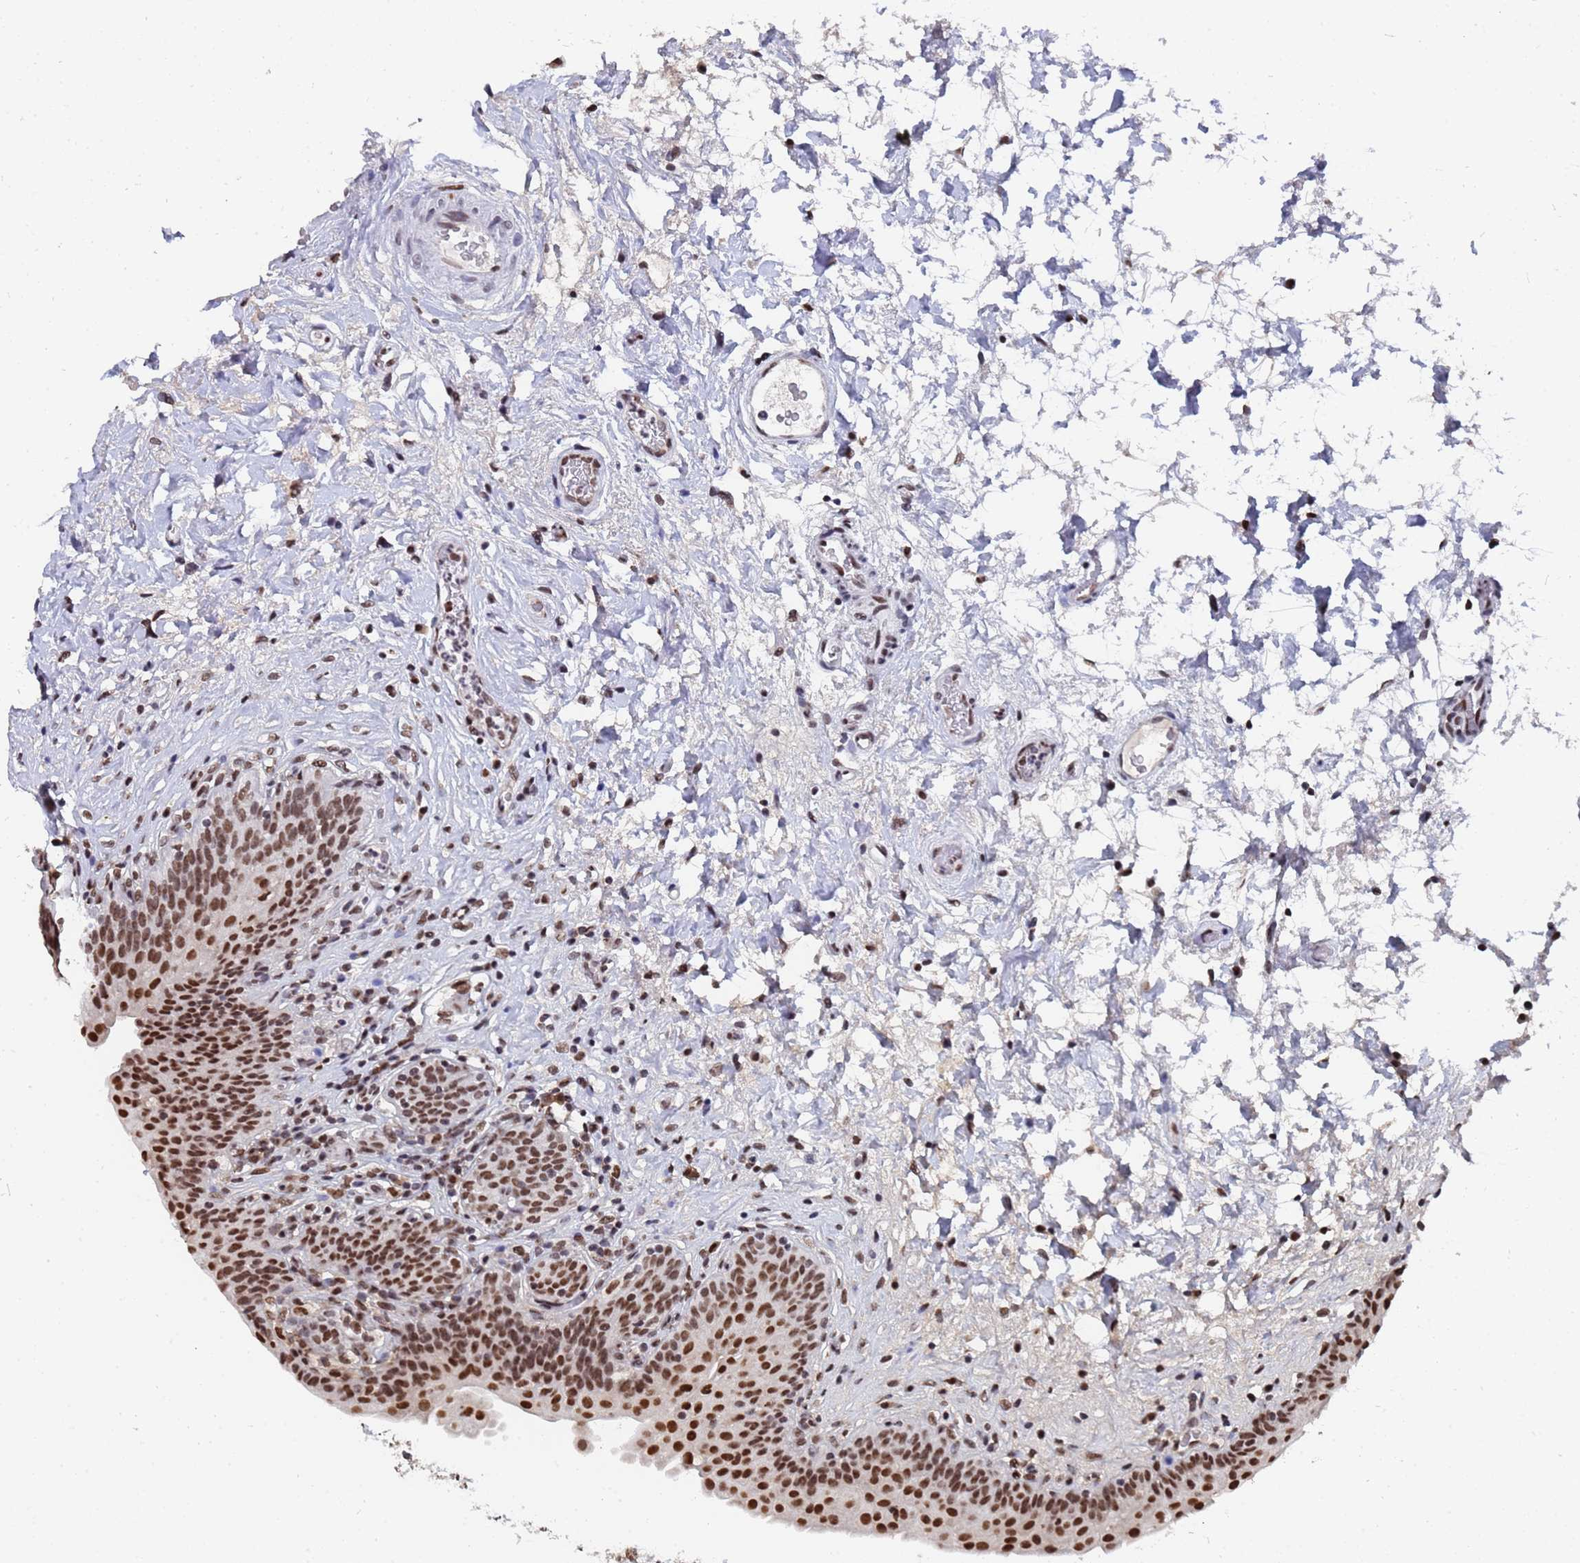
{"staining": {"intensity": "strong", "quantity": ">75%", "location": "nuclear"}, "tissue": "urinary bladder", "cell_type": "Urothelial cells", "image_type": "normal", "snomed": [{"axis": "morphology", "description": "Normal tissue, NOS"}, {"axis": "topography", "description": "Urinary bladder"}], "caption": "Immunohistochemistry (IHC) image of normal human urinary bladder stained for a protein (brown), which demonstrates high levels of strong nuclear positivity in about >75% of urothelial cells.", "gene": "RAVER2", "patient": {"sex": "male", "age": 83}}